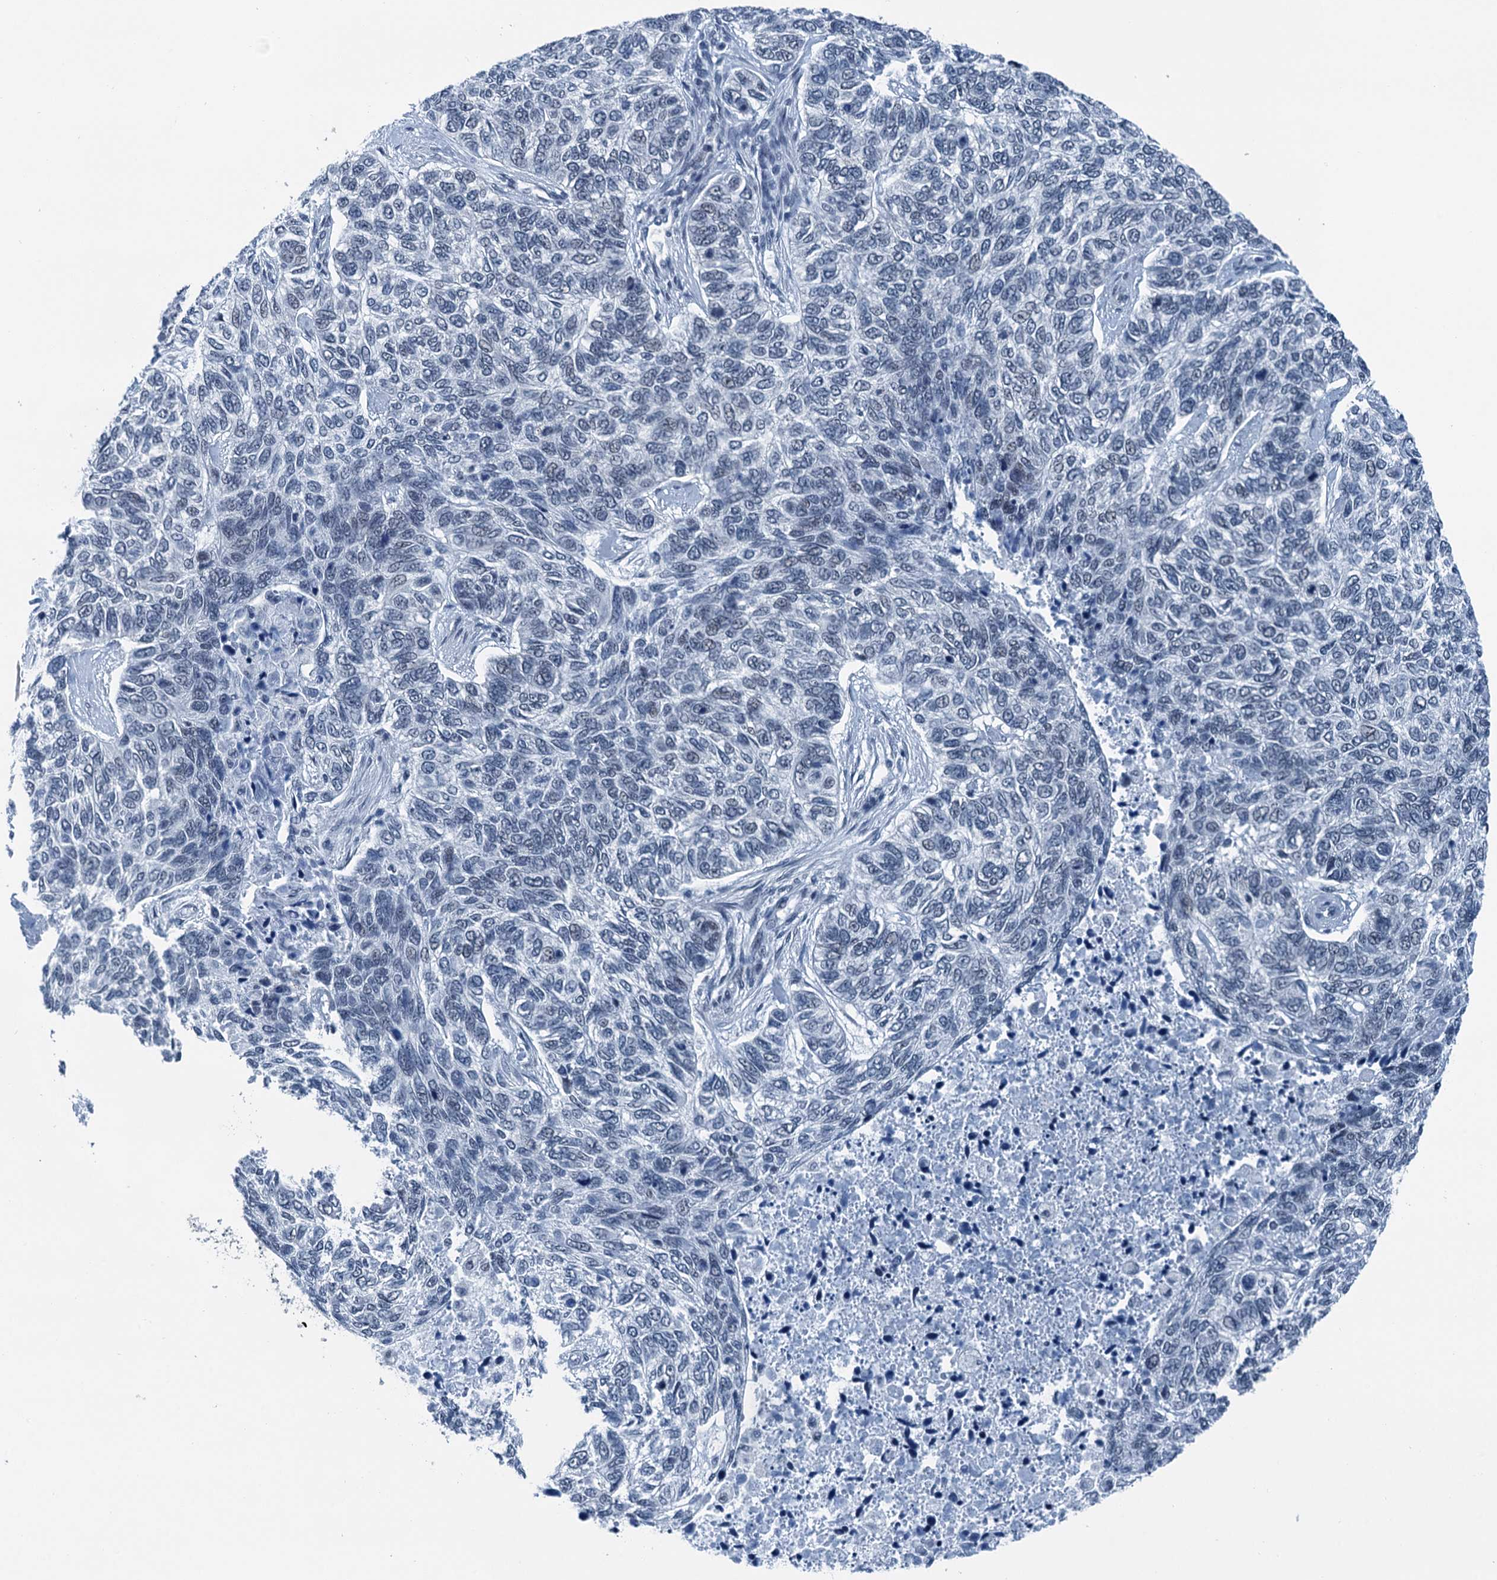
{"staining": {"intensity": "negative", "quantity": "none", "location": "none"}, "tissue": "skin cancer", "cell_type": "Tumor cells", "image_type": "cancer", "snomed": [{"axis": "morphology", "description": "Basal cell carcinoma"}, {"axis": "topography", "description": "Skin"}], "caption": "Photomicrograph shows no significant protein positivity in tumor cells of skin basal cell carcinoma.", "gene": "TRPT1", "patient": {"sex": "female", "age": 65}}